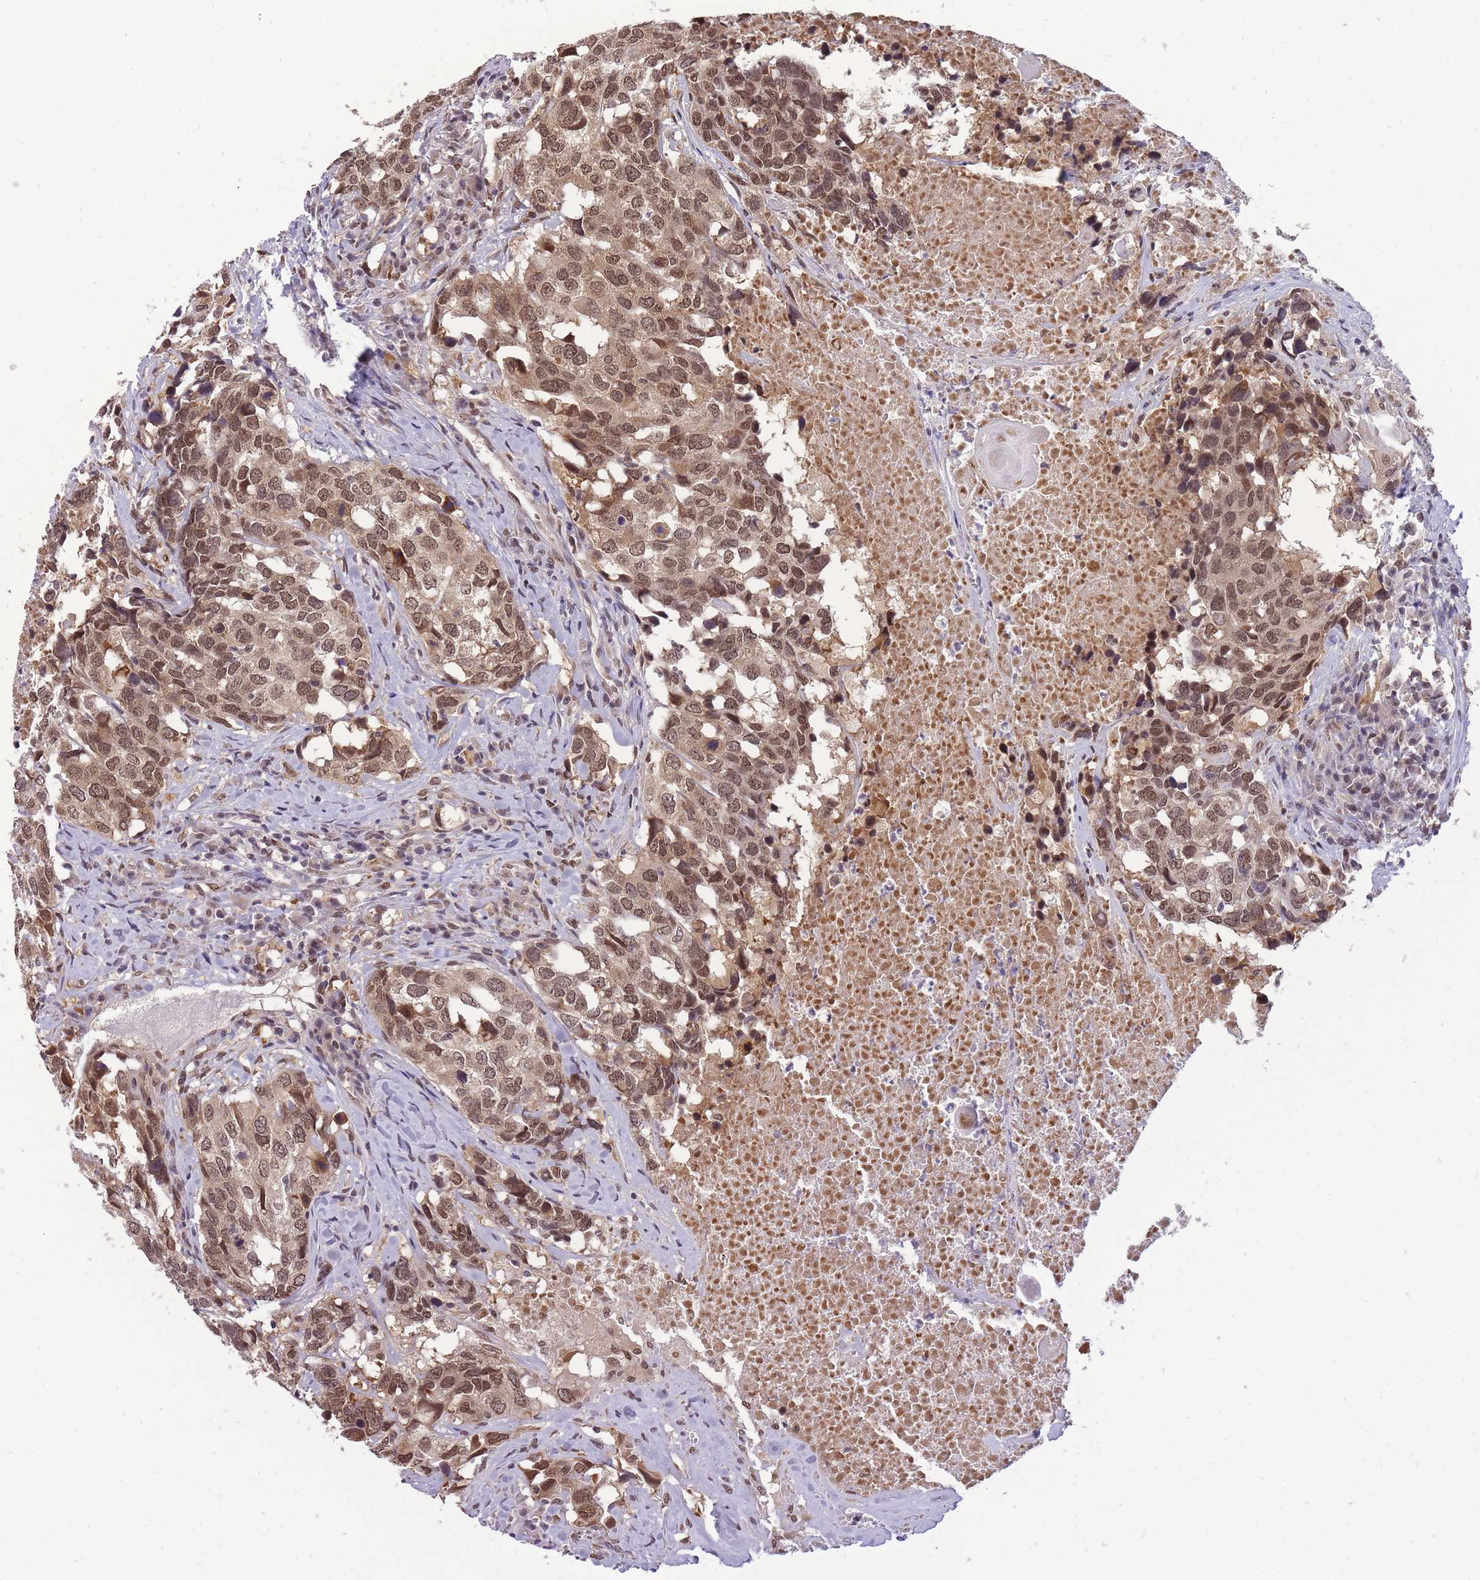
{"staining": {"intensity": "moderate", "quantity": ">75%", "location": "cytoplasmic/membranous,nuclear"}, "tissue": "head and neck cancer", "cell_type": "Tumor cells", "image_type": "cancer", "snomed": [{"axis": "morphology", "description": "Squamous cell carcinoma, NOS"}, {"axis": "topography", "description": "Head-Neck"}], "caption": "The immunohistochemical stain shows moderate cytoplasmic/membranous and nuclear positivity in tumor cells of squamous cell carcinoma (head and neck) tissue. Using DAB (brown) and hematoxylin (blue) stains, captured at high magnification using brightfield microscopy.", "gene": "CDIP1", "patient": {"sex": "male", "age": 66}}